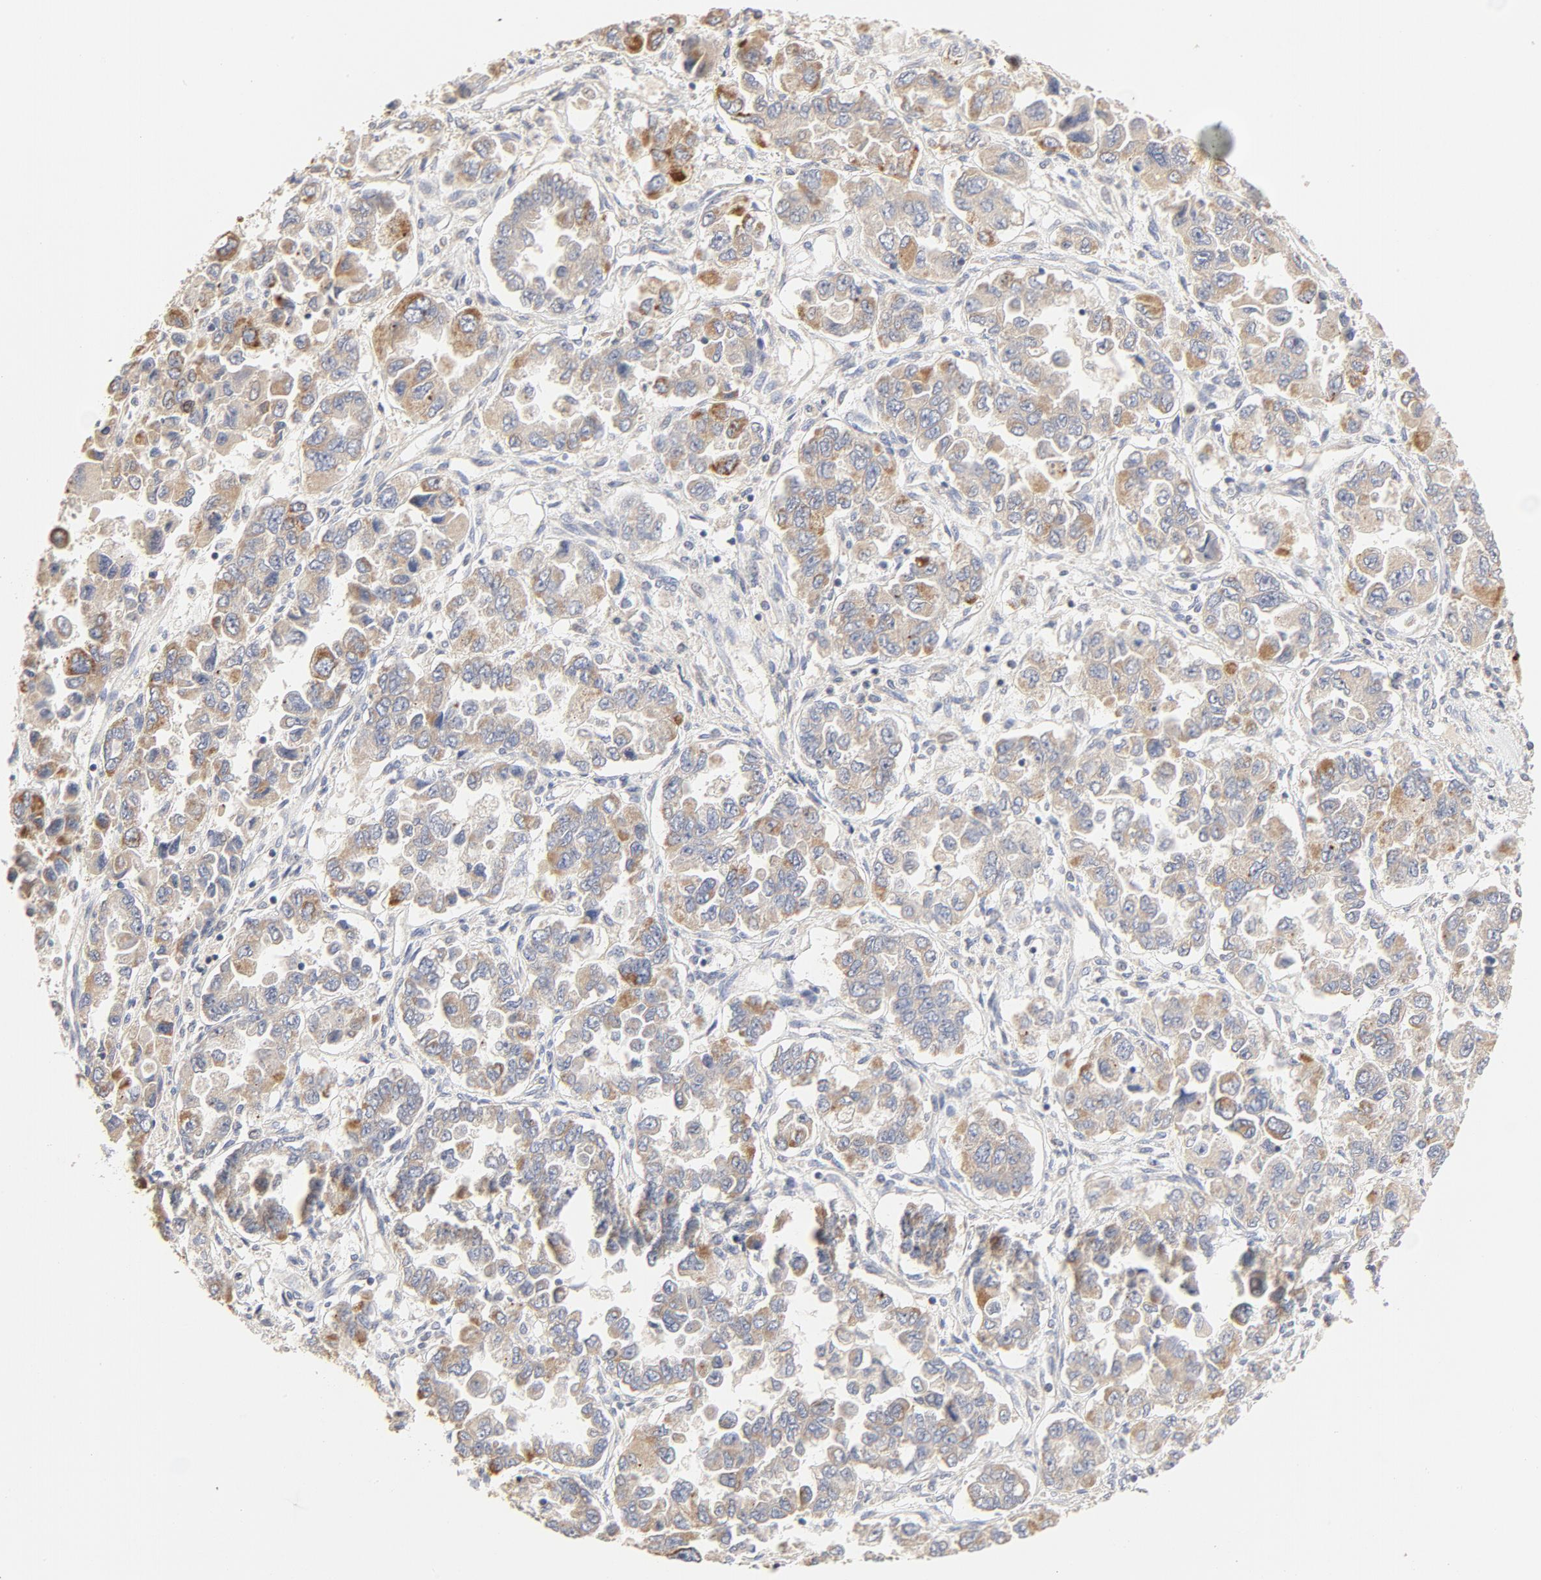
{"staining": {"intensity": "moderate", "quantity": "<25%", "location": "cytoplasmic/membranous"}, "tissue": "ovarian cancer", "cell_type": "Tumor cells", "image_type": "cancer", "snomed": [{"axis": "morphology", "description": "Cystadenocarcinoma, serous, NOS"}, {"axis": "topography", "description": "Ovary"}], "caption": "Protein expression analysis of human ovarian serous cystadenocarcinoma reveals moderate cytoplasmic/membranous expression in about <25% of tumor cells.", "gene": "FCGBP", "patient": {"sex": "female", "age": 84}}